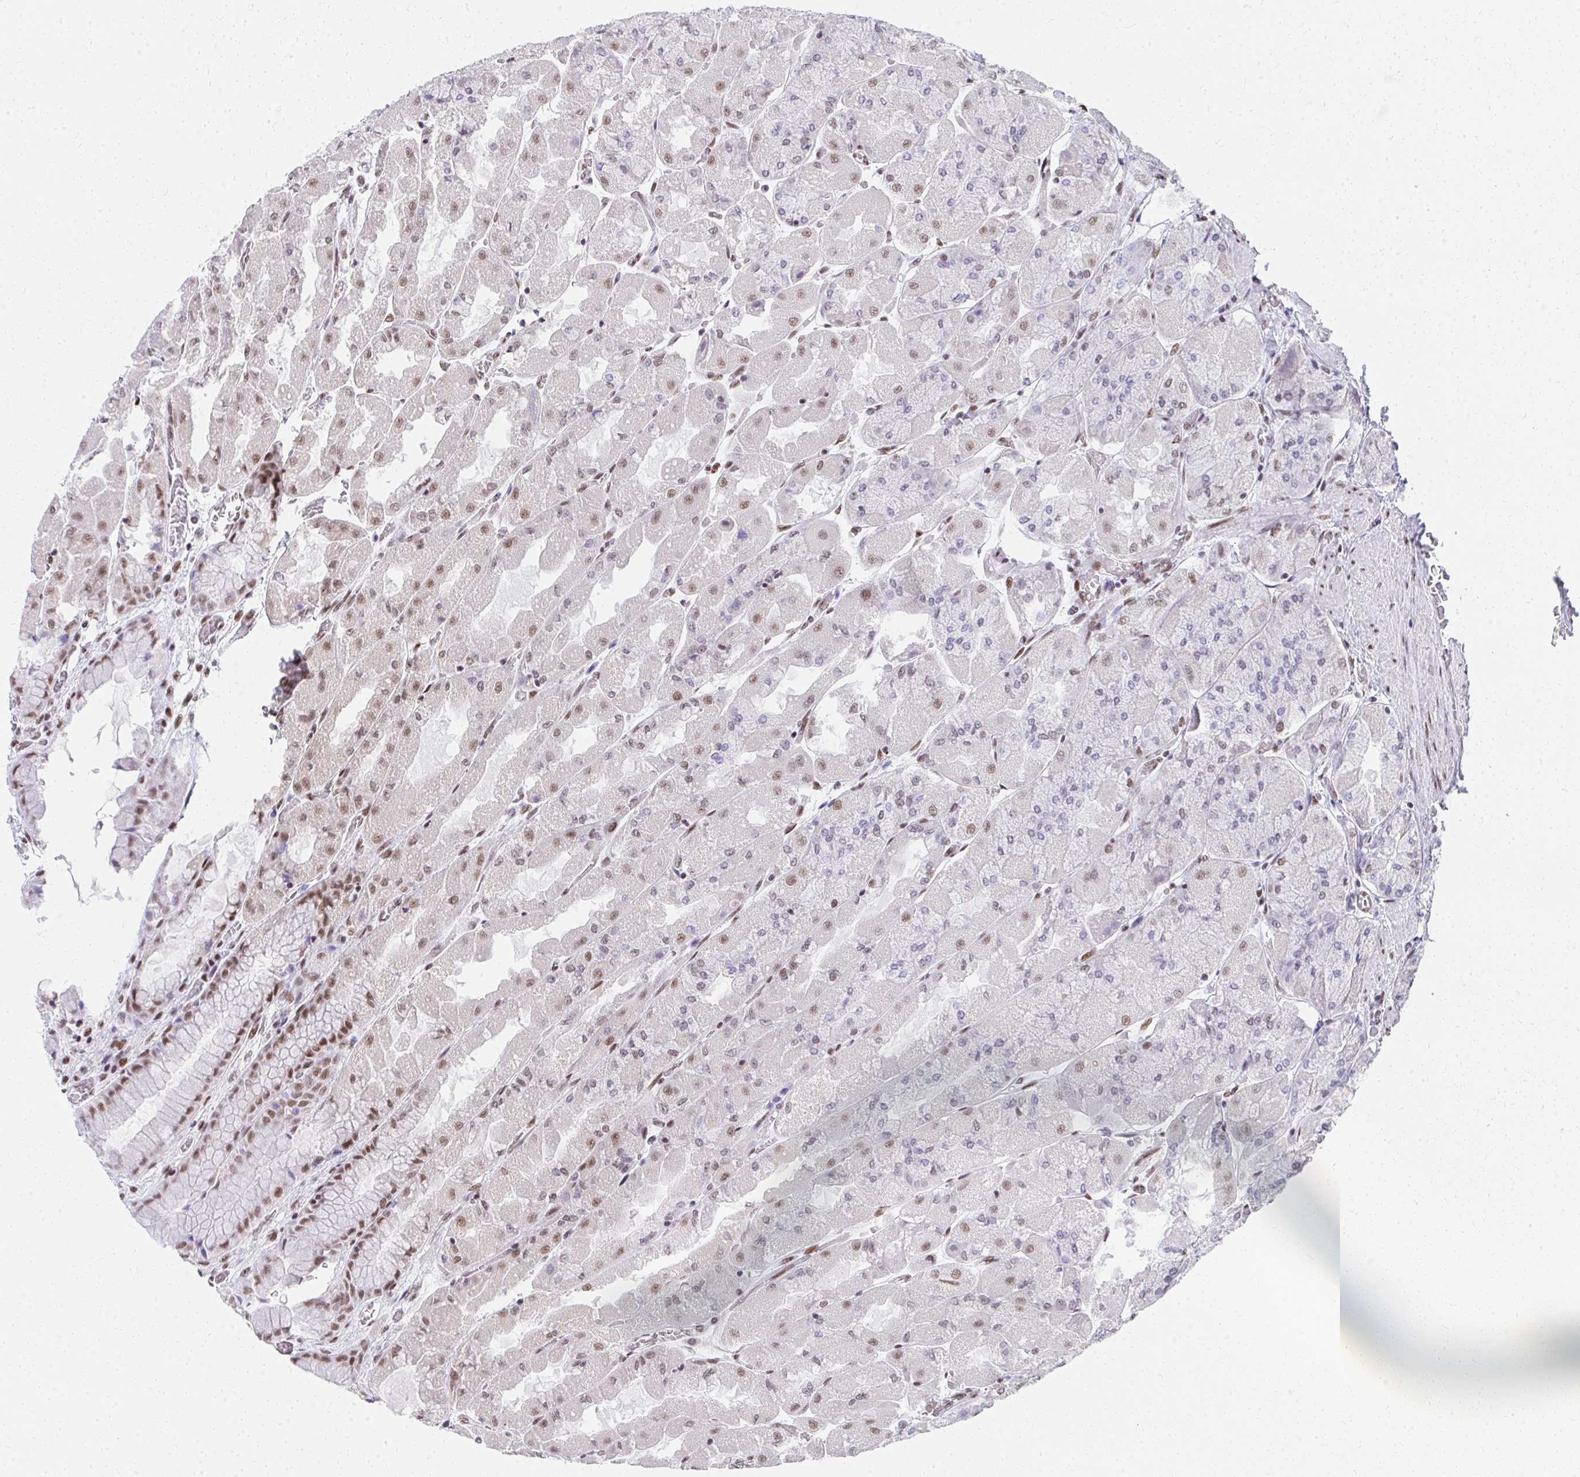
{"staining": {"intensity": "moderate", "quantity": "25%-75%", "location": "nuclear"}, "tissue": "stomach", "cell_type": "Glandular cells", "image_type": "normal", "snomed": [{"axis": "morphology", "description": "Normal tissue, NOS"}, {"axis": "topography", "description": "Stomach"}], "caption": "Protein staining of normal stomach displays moderate nuclear expression in approximately 25%-75% of glandular cells.", "gene": "CREBBP", "patient": {"sex": "female", "age": 61}}